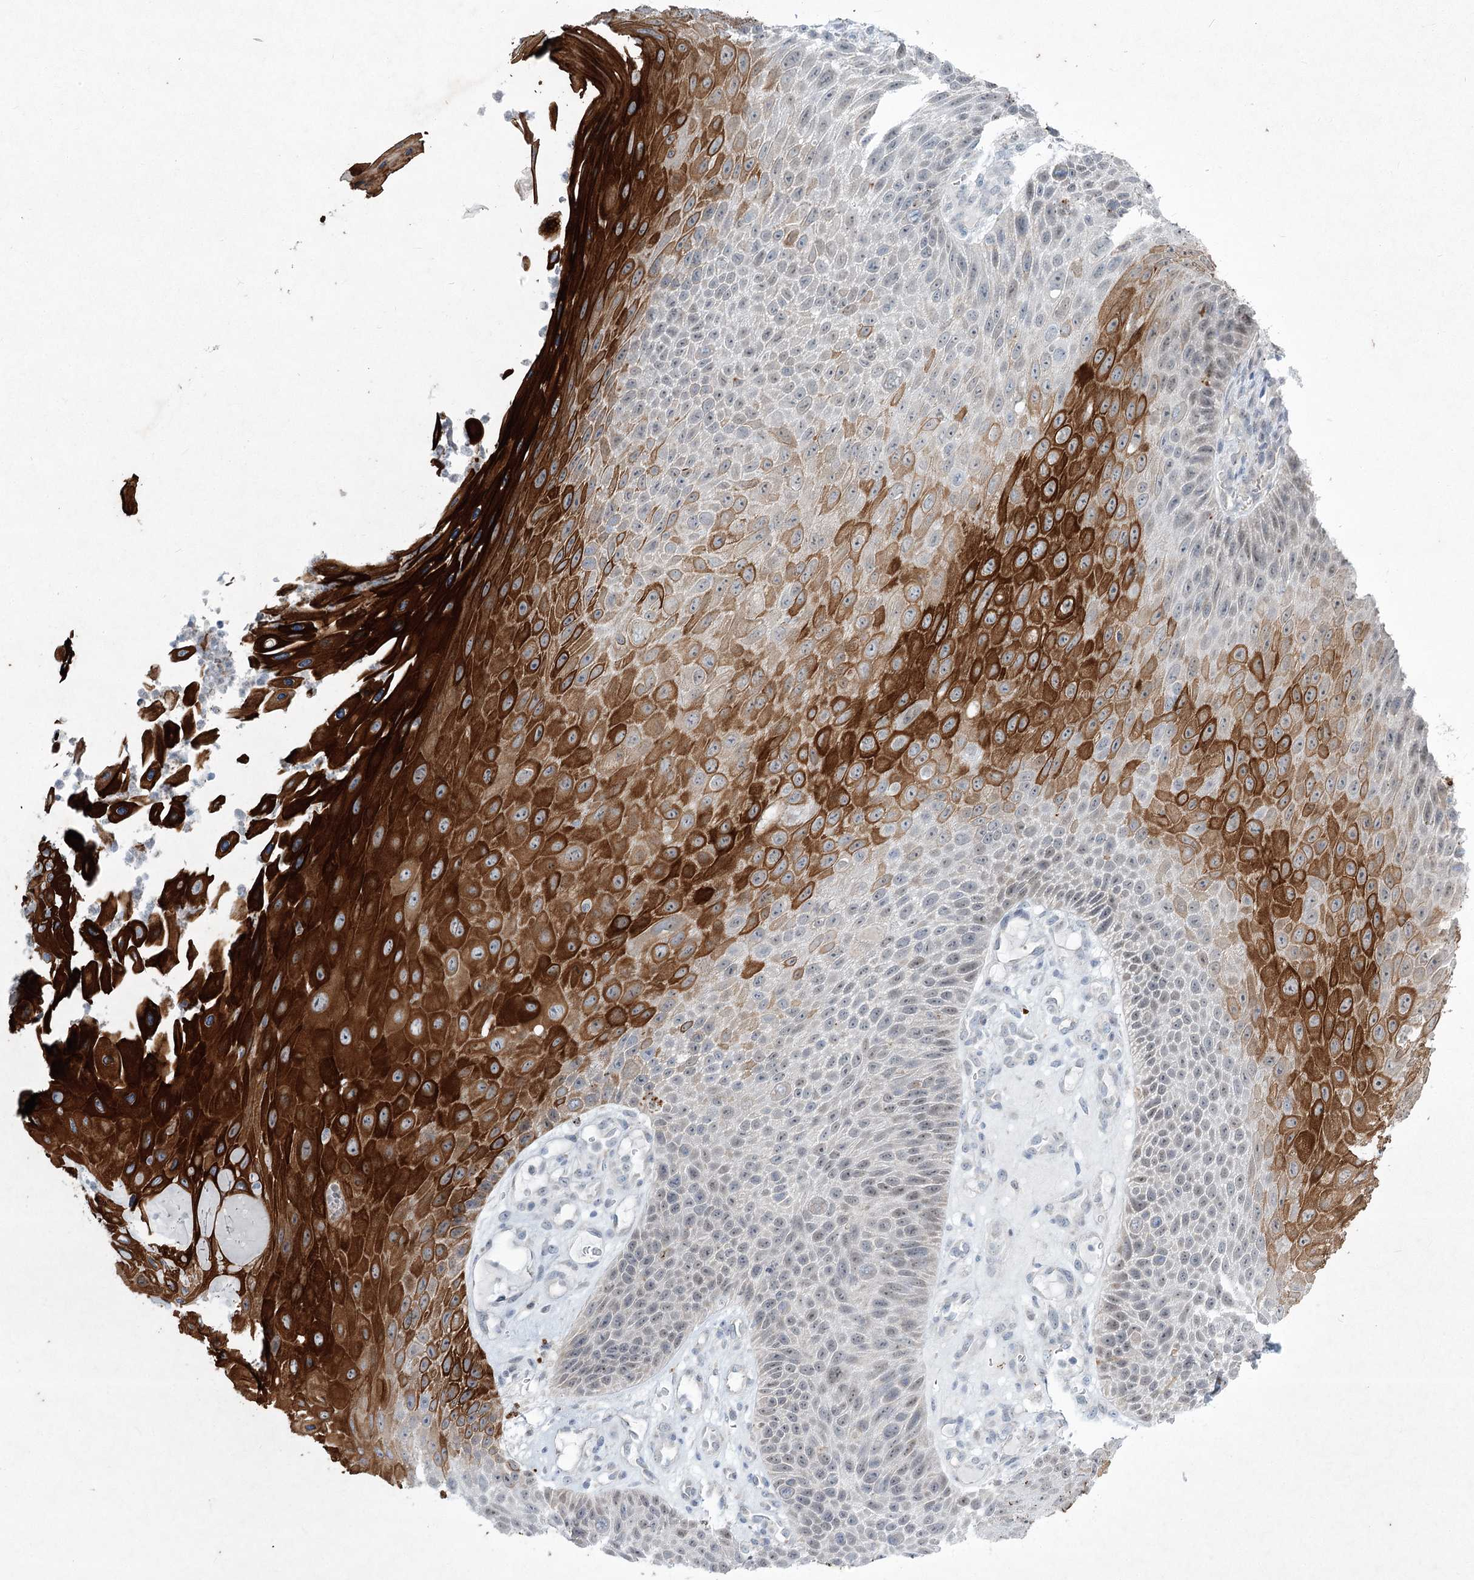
{"staining": {"intensity": "strong", "quantity": "25%-75%", "location": "cytoplasmic/membranous"}, "tissue": "skin cancer", "cell_type": "Tumor cells", "image_type": "cancer", "snomed": [{"axis": "morphology", "description": "Squamous cell carcinoma, NOS"}, {"axis": "topography", "description": "Skin"}], "caption": "Protein staining of skin cancer tissue demonstrates strong cytoplasmic/membranous expression in approximately 25%-75% of tumor cells. (IHC, brightfield microscopy, high magnification).", "gene": "ABITRAM", "patient": {"sex": "female", "age": 88}}